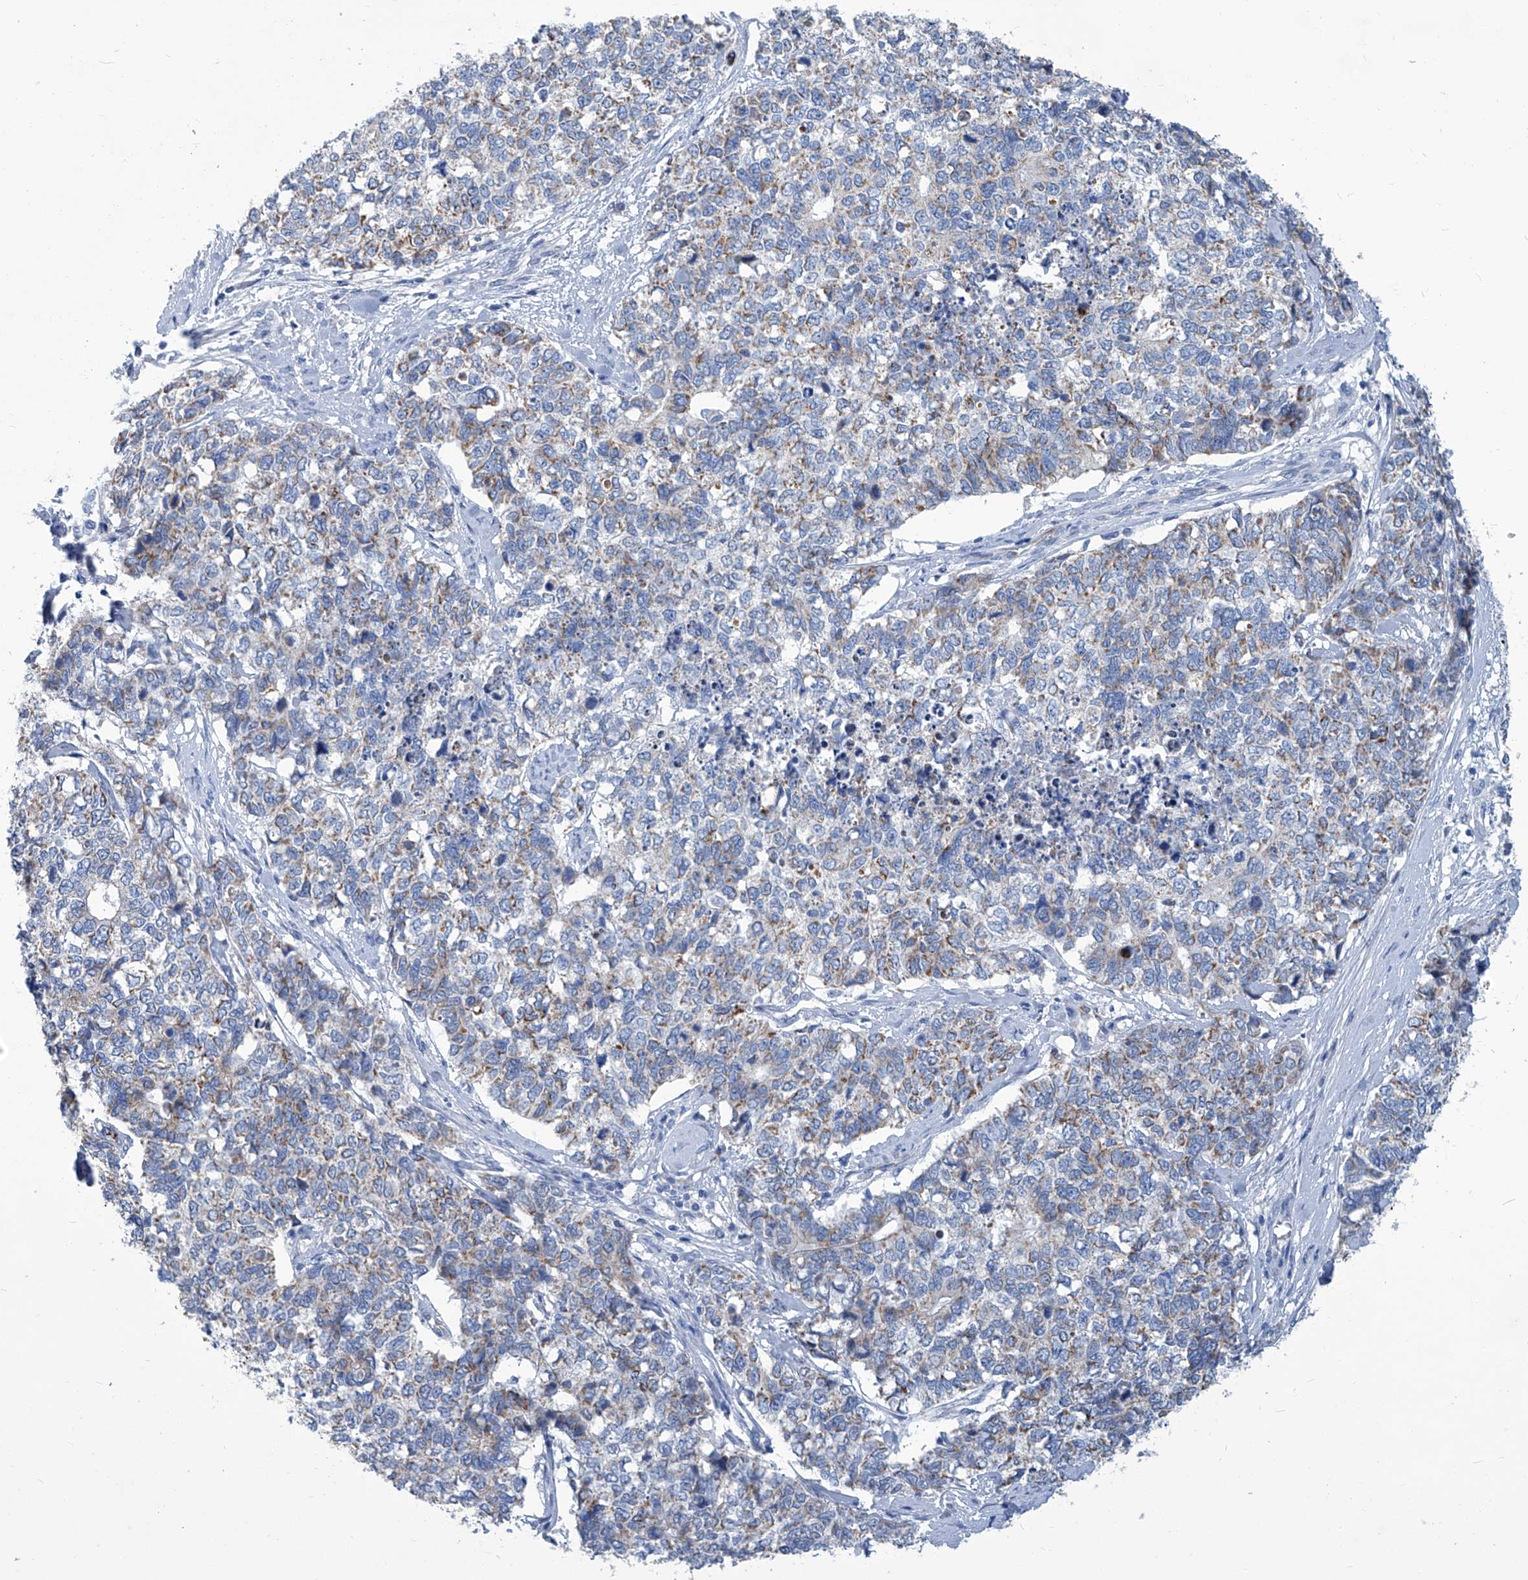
{"staining": {"intensity": "weak", "quantity": "25%-75%", "location": "cytoplasmic/membranous"}, "tissue": "cervical cancer", "cell_type": "Tumor cells", "image_type": "cancer", "snomed": [{"axis": "morphology", "description": "Squamous cell carcinoma, NOS"}, {"axis": "topography", "description": "Cervix"}], "caption": "The immunohistochemical stain highlights weak cytoplasmic/membranous positivity in tumor cells of cervical cancer tissue.", "gene": "MTARC1", "patient": {"sex": "female", "age": 63}}